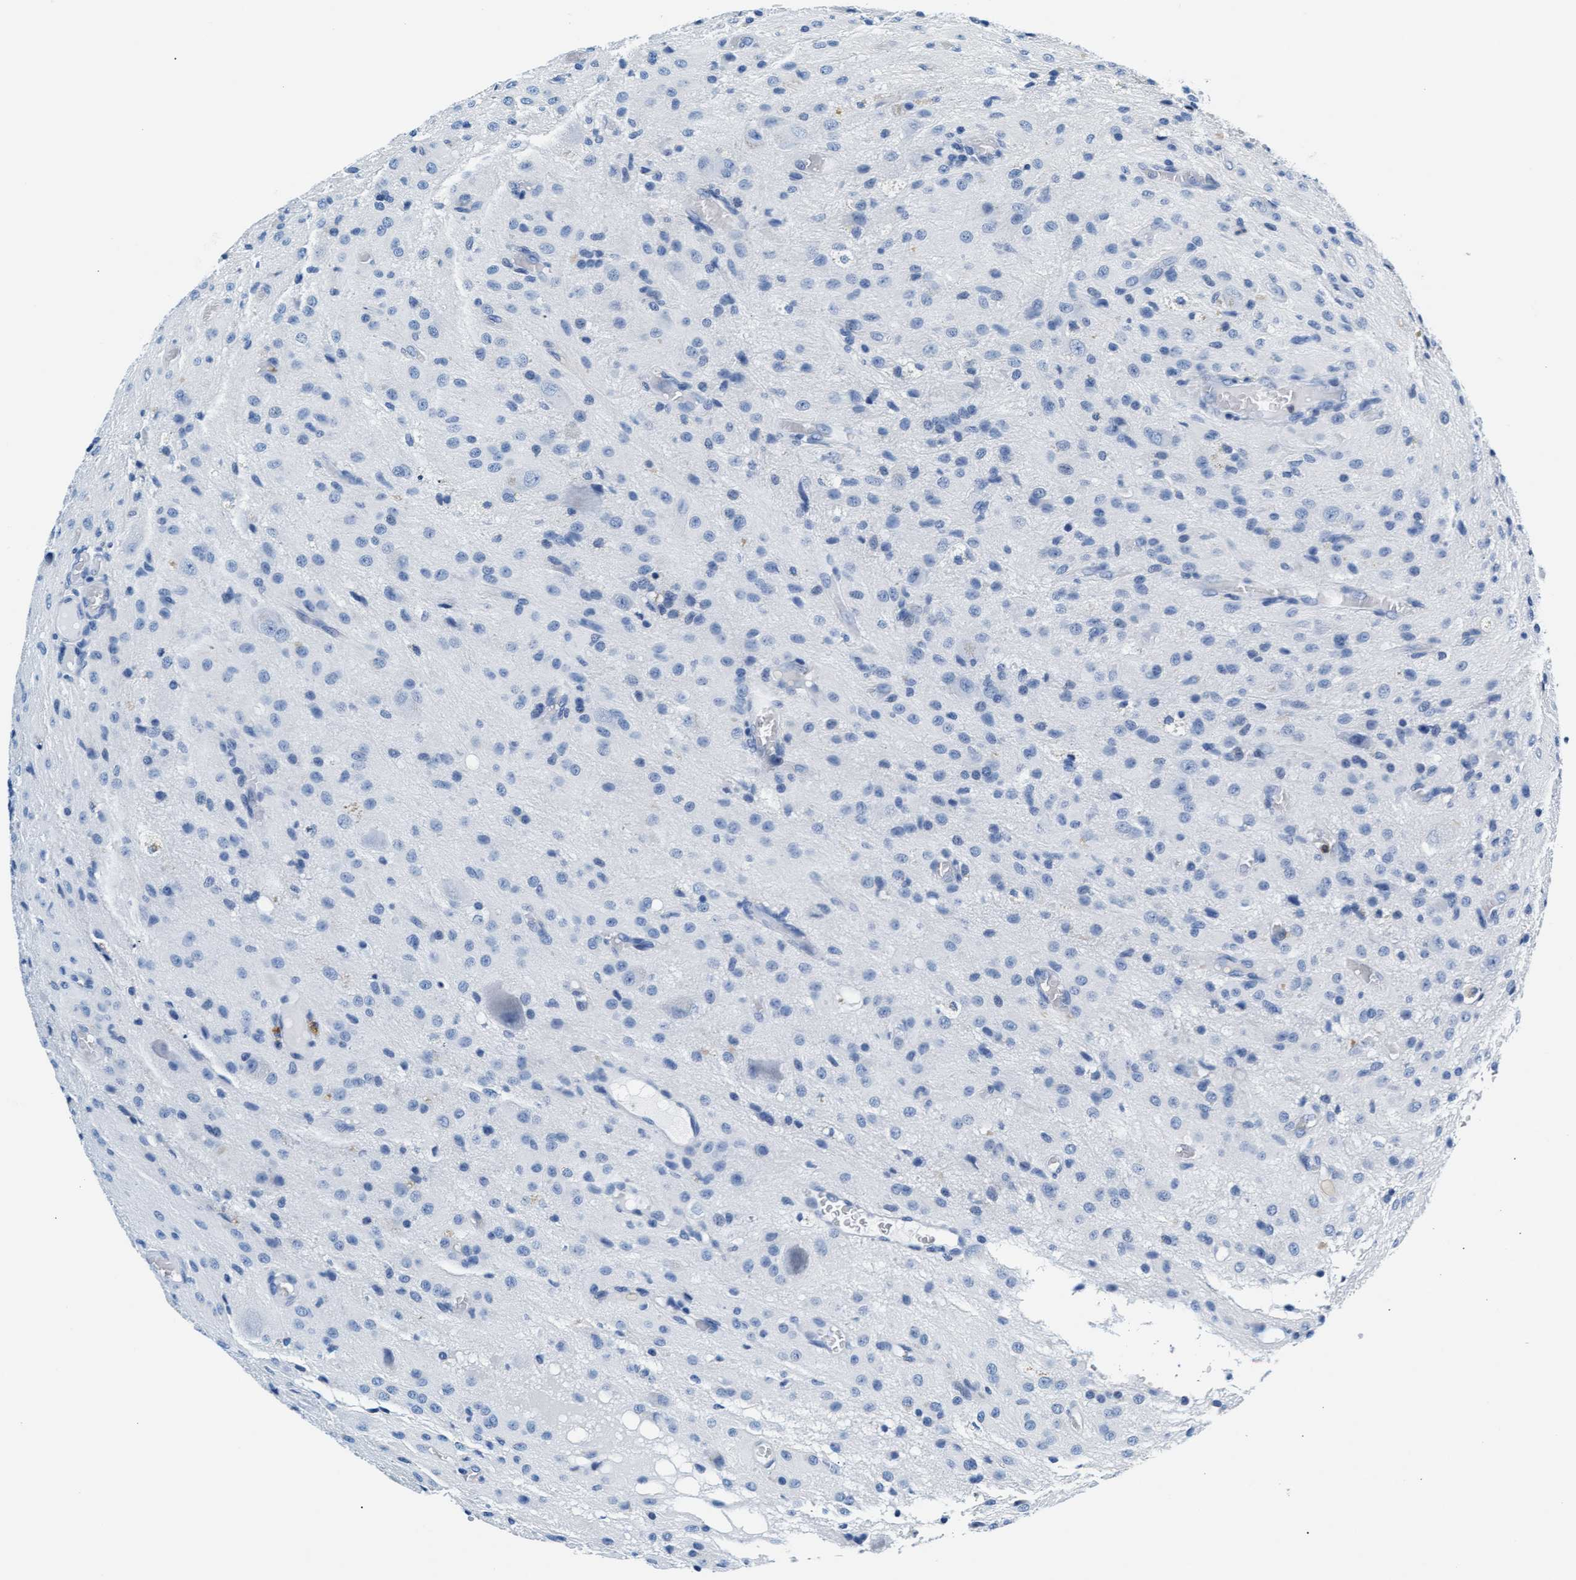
{"staining": {"intensity": "negative", "quantity": "none", "location": "none"}, "tissue": "glioma", "cell_type": "Tumor cells", "image_type": "cancer", "snomed": [{"axis": "morphology", "description": "Glioma, malignant, High grade"}, {"axis": "topography", "description": "Brain"}], "caption": "There is no significant staining in tumor cells of glioma.", "gene": "MMP8", "patient": {"sex": "female", "age": 59}}